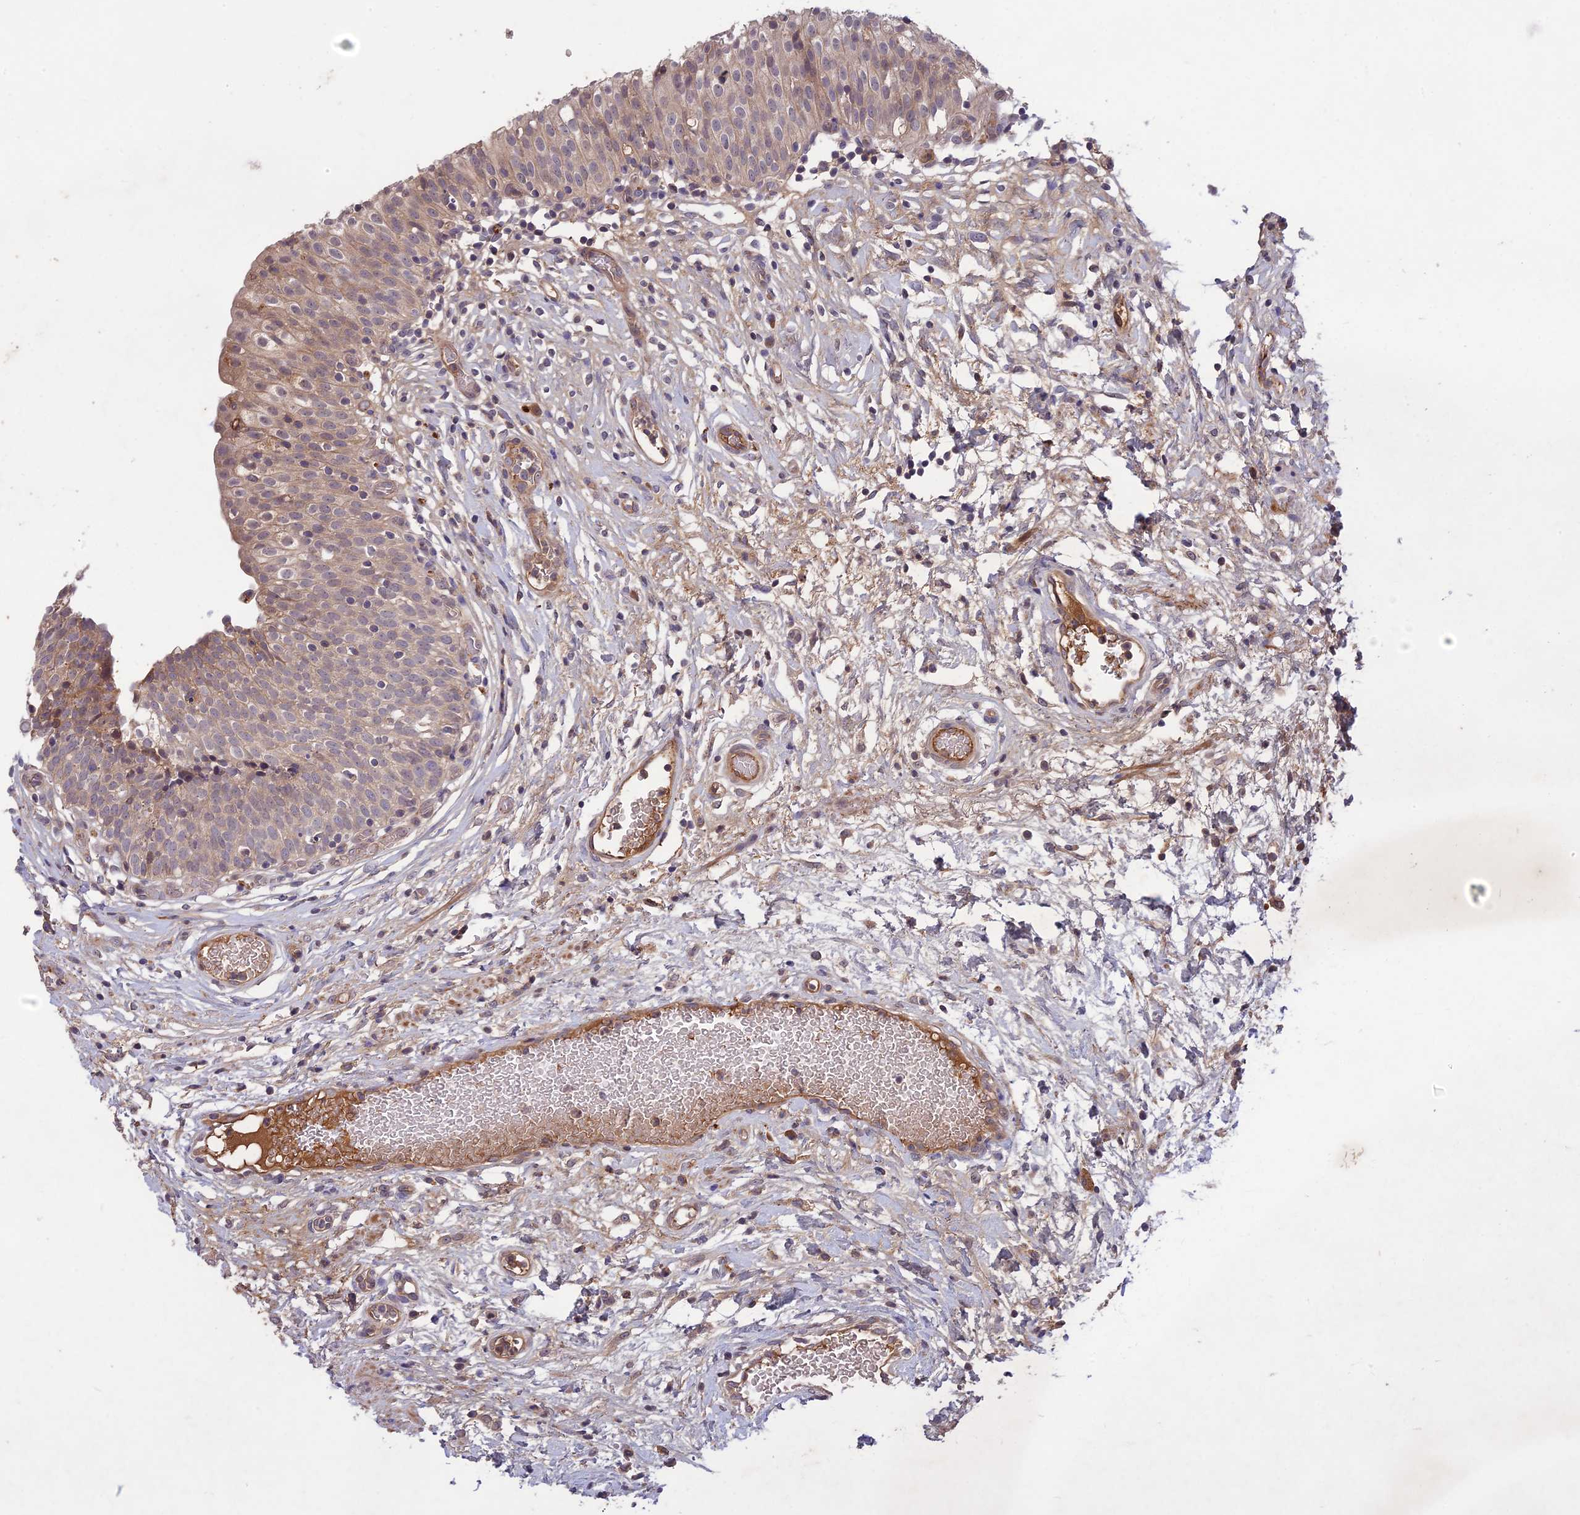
{"staining": {"intensity": "weak", "quantity": ">75%", "location": "cytoplasmic/membranous"}, "tissue": "urinary bladder", "cell_type": "Urothelial cells", "image_type": "normal", "snomed": [{"axis": "morphology", "description": "Normal tissue, NOS"}, {"axis": "topography", "description": "Urinary bladder"}], "caption": "Immunohistochemistry (IHC) image of benign urinary bladder stained for a protein (brown), which displays low levels of weak cytoplasmic/membranous positivity in approximately >75% of urothelial cells.", "gene": "ADO", "patient": {"sex": "male", "age": 55}}